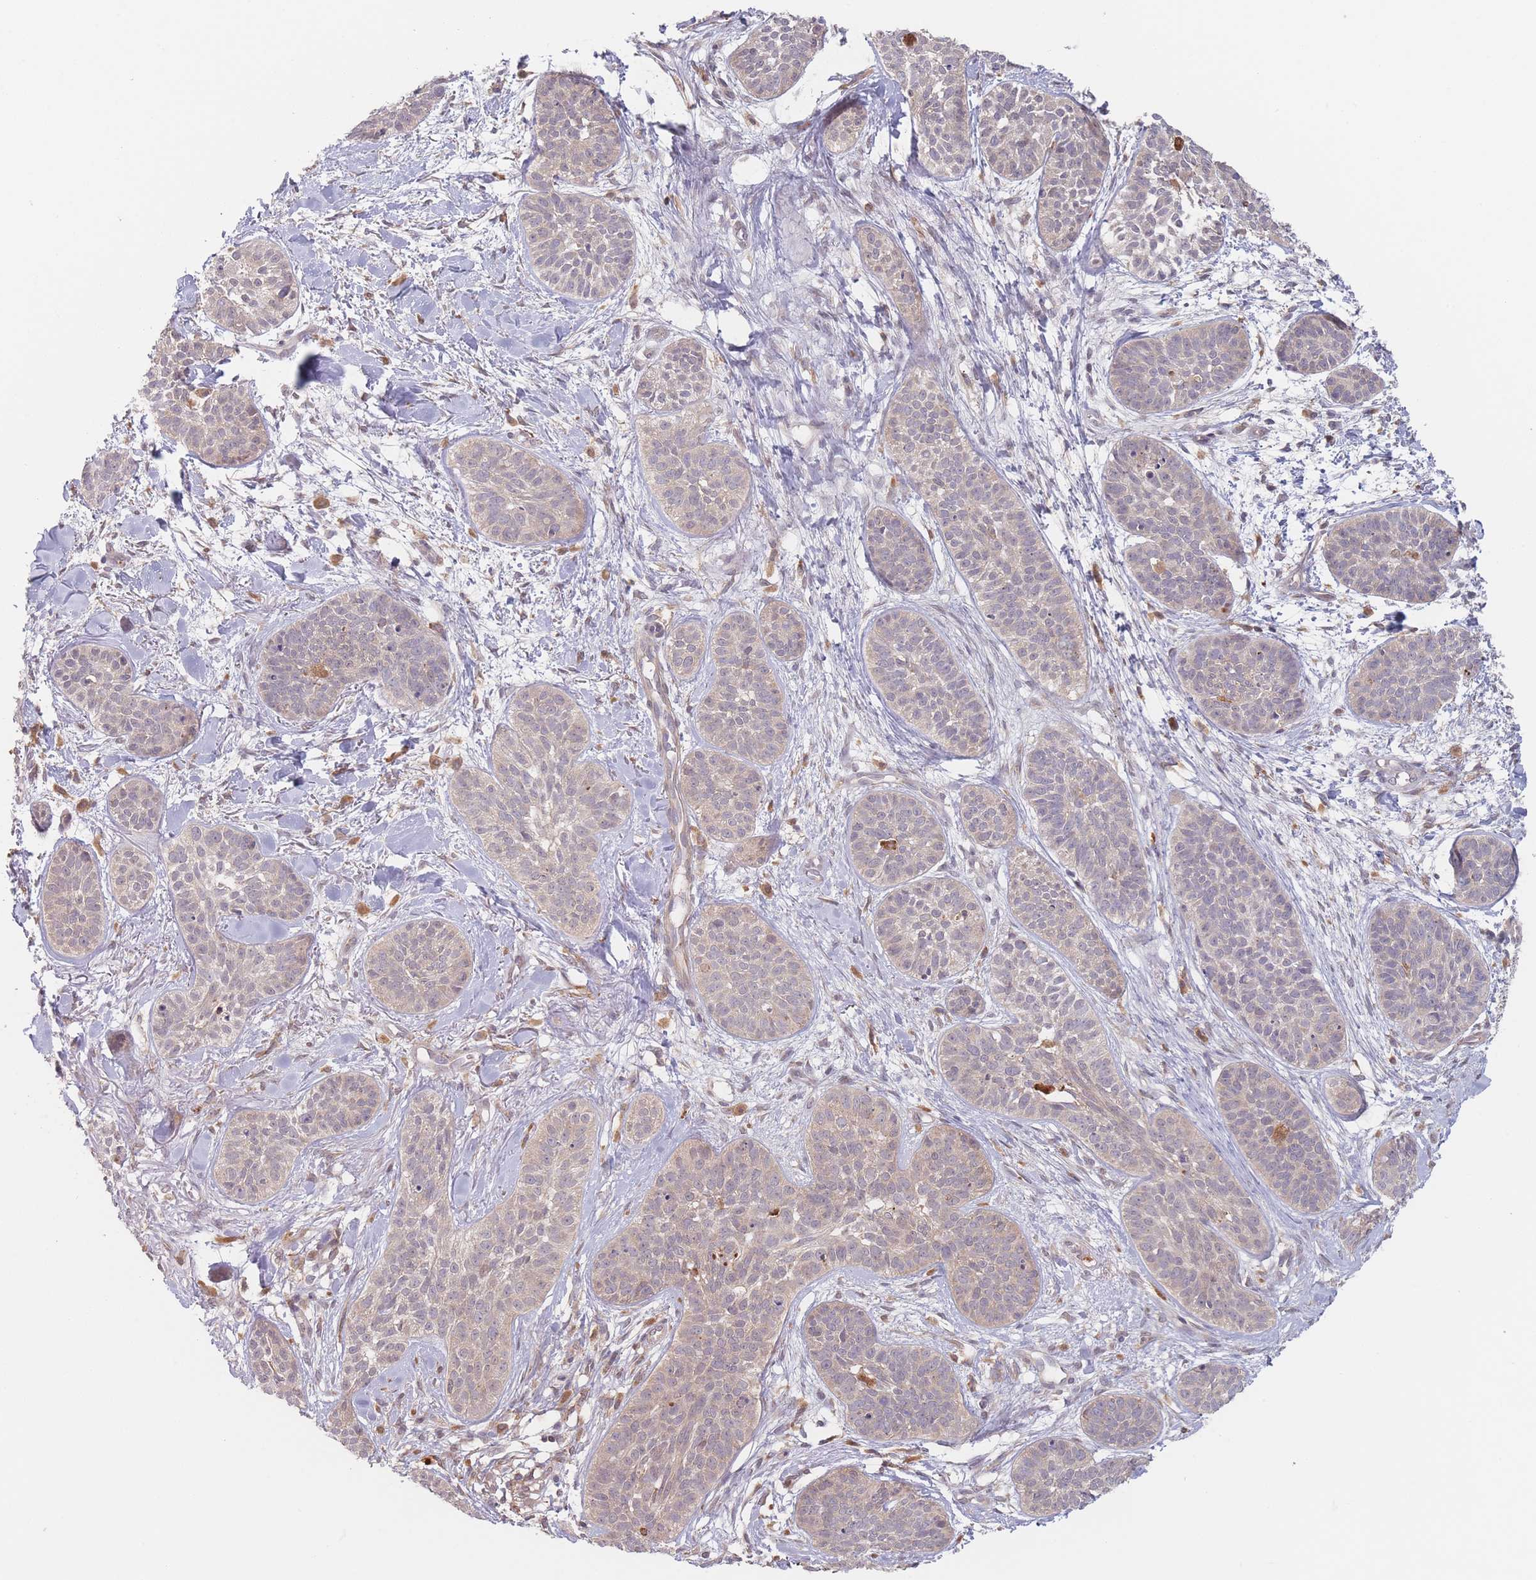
{"staining": {"intensity": "weak", "quantity": "<25%", "location": "cytoplasmic/membranous"}, "tissue": "skin cancer", "cell_type": "Tumor cells", "image_type": "cancer", "snomed": [{"axis": "morphology", "description": "Basal cell carcinoma"}, {"axis": "topography", "description": "Skin"}], "caption": "The immunohistochemistry photomicrograph has no significant expression in tumor cells of skin cancer (basal cell carcinoma) tissue. (Stains: DAB IHC with hematoxylin counter stain, Microscopy: brightfield microscopy at high magnification).", "gene": "PPM1A", "patient": {"sex": "male", "age": 52}}